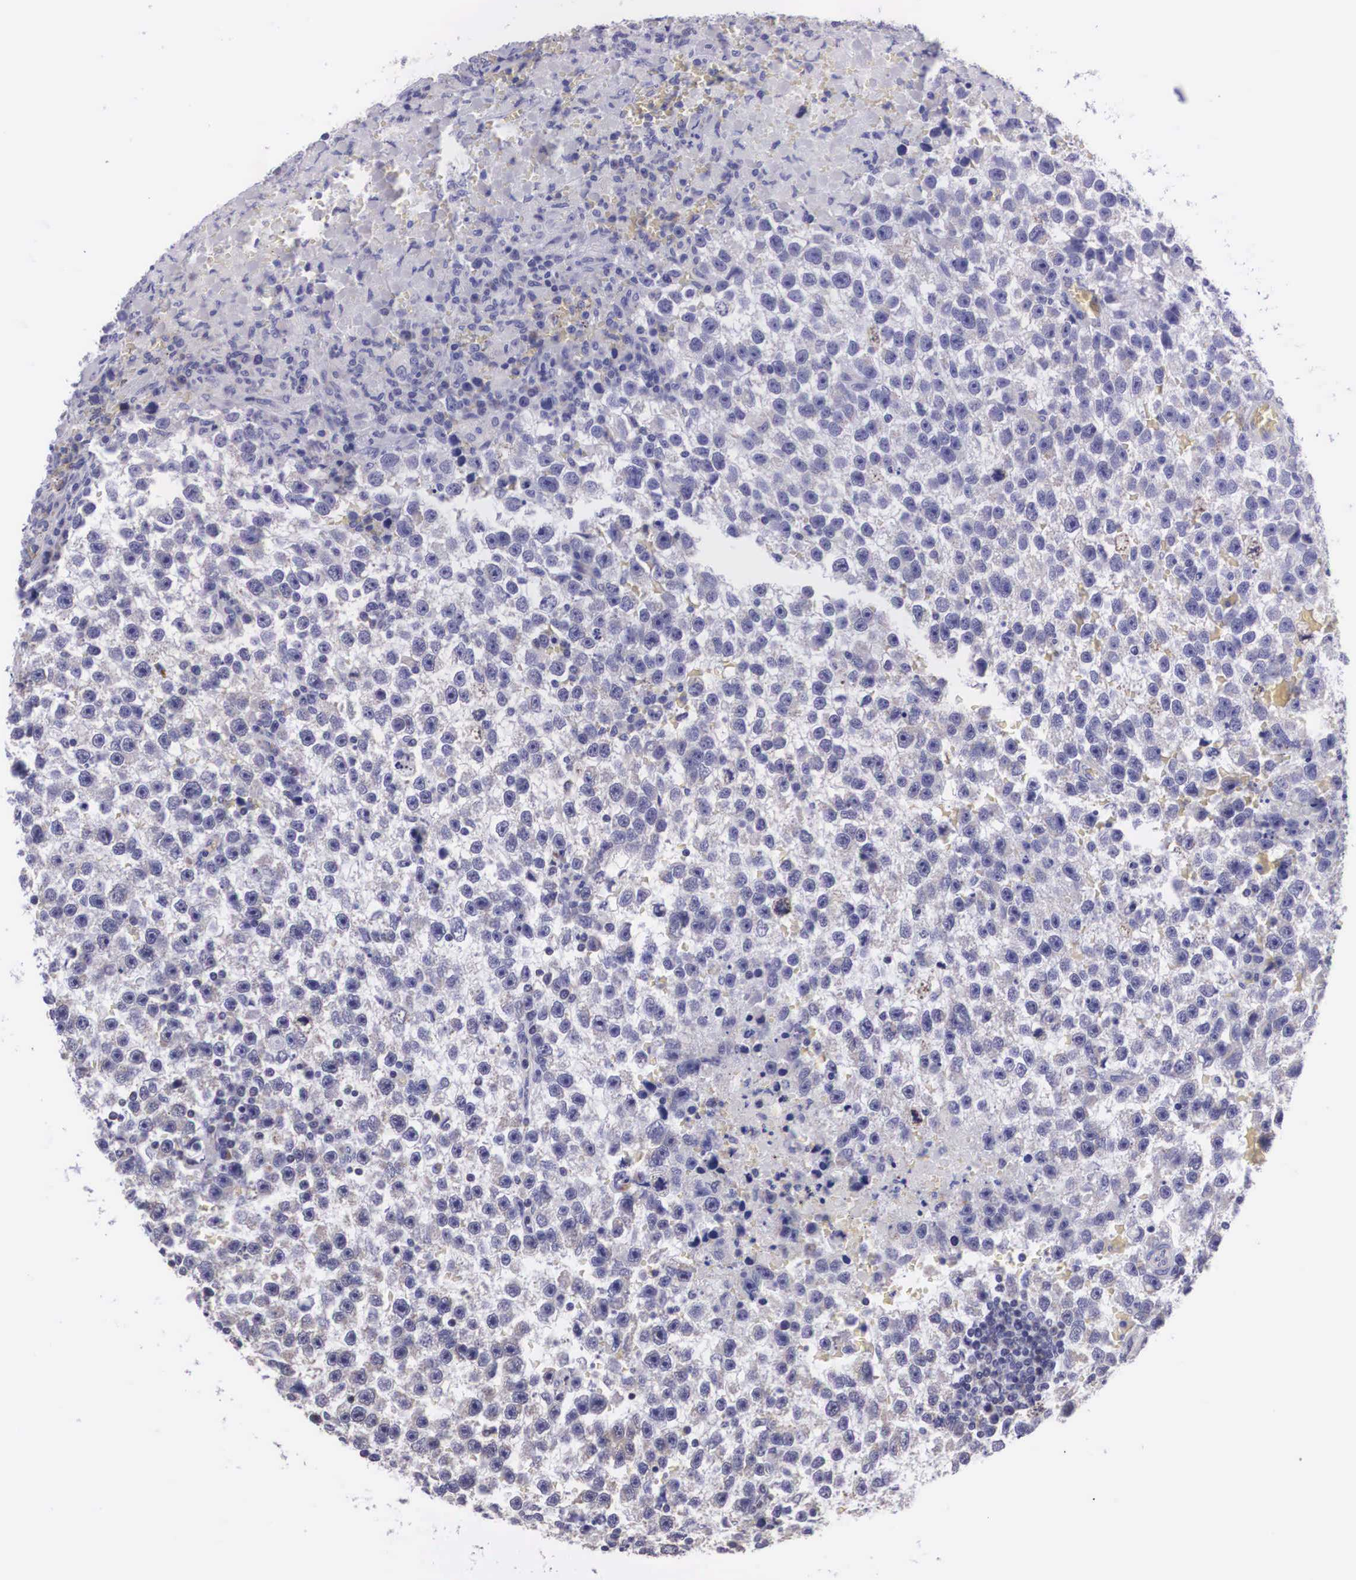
{"staining": {"intensity": "negative", "quantity": "none", "location": "none"}, "tissue": "testis cancer", "cell_type": "Tumor cells", "image_type": "cancer", "snomed": [{"axis": "morphology", "description": "Seminoma, NOS"}, {"axis": "topography", "description": "Testis"}], "caption": "Testis seminoma was stained to show a protein in brown. There is no significant expression in tumor cells.", "gene": "ARG2", "patient": {"sex": "male", "age": 33}}